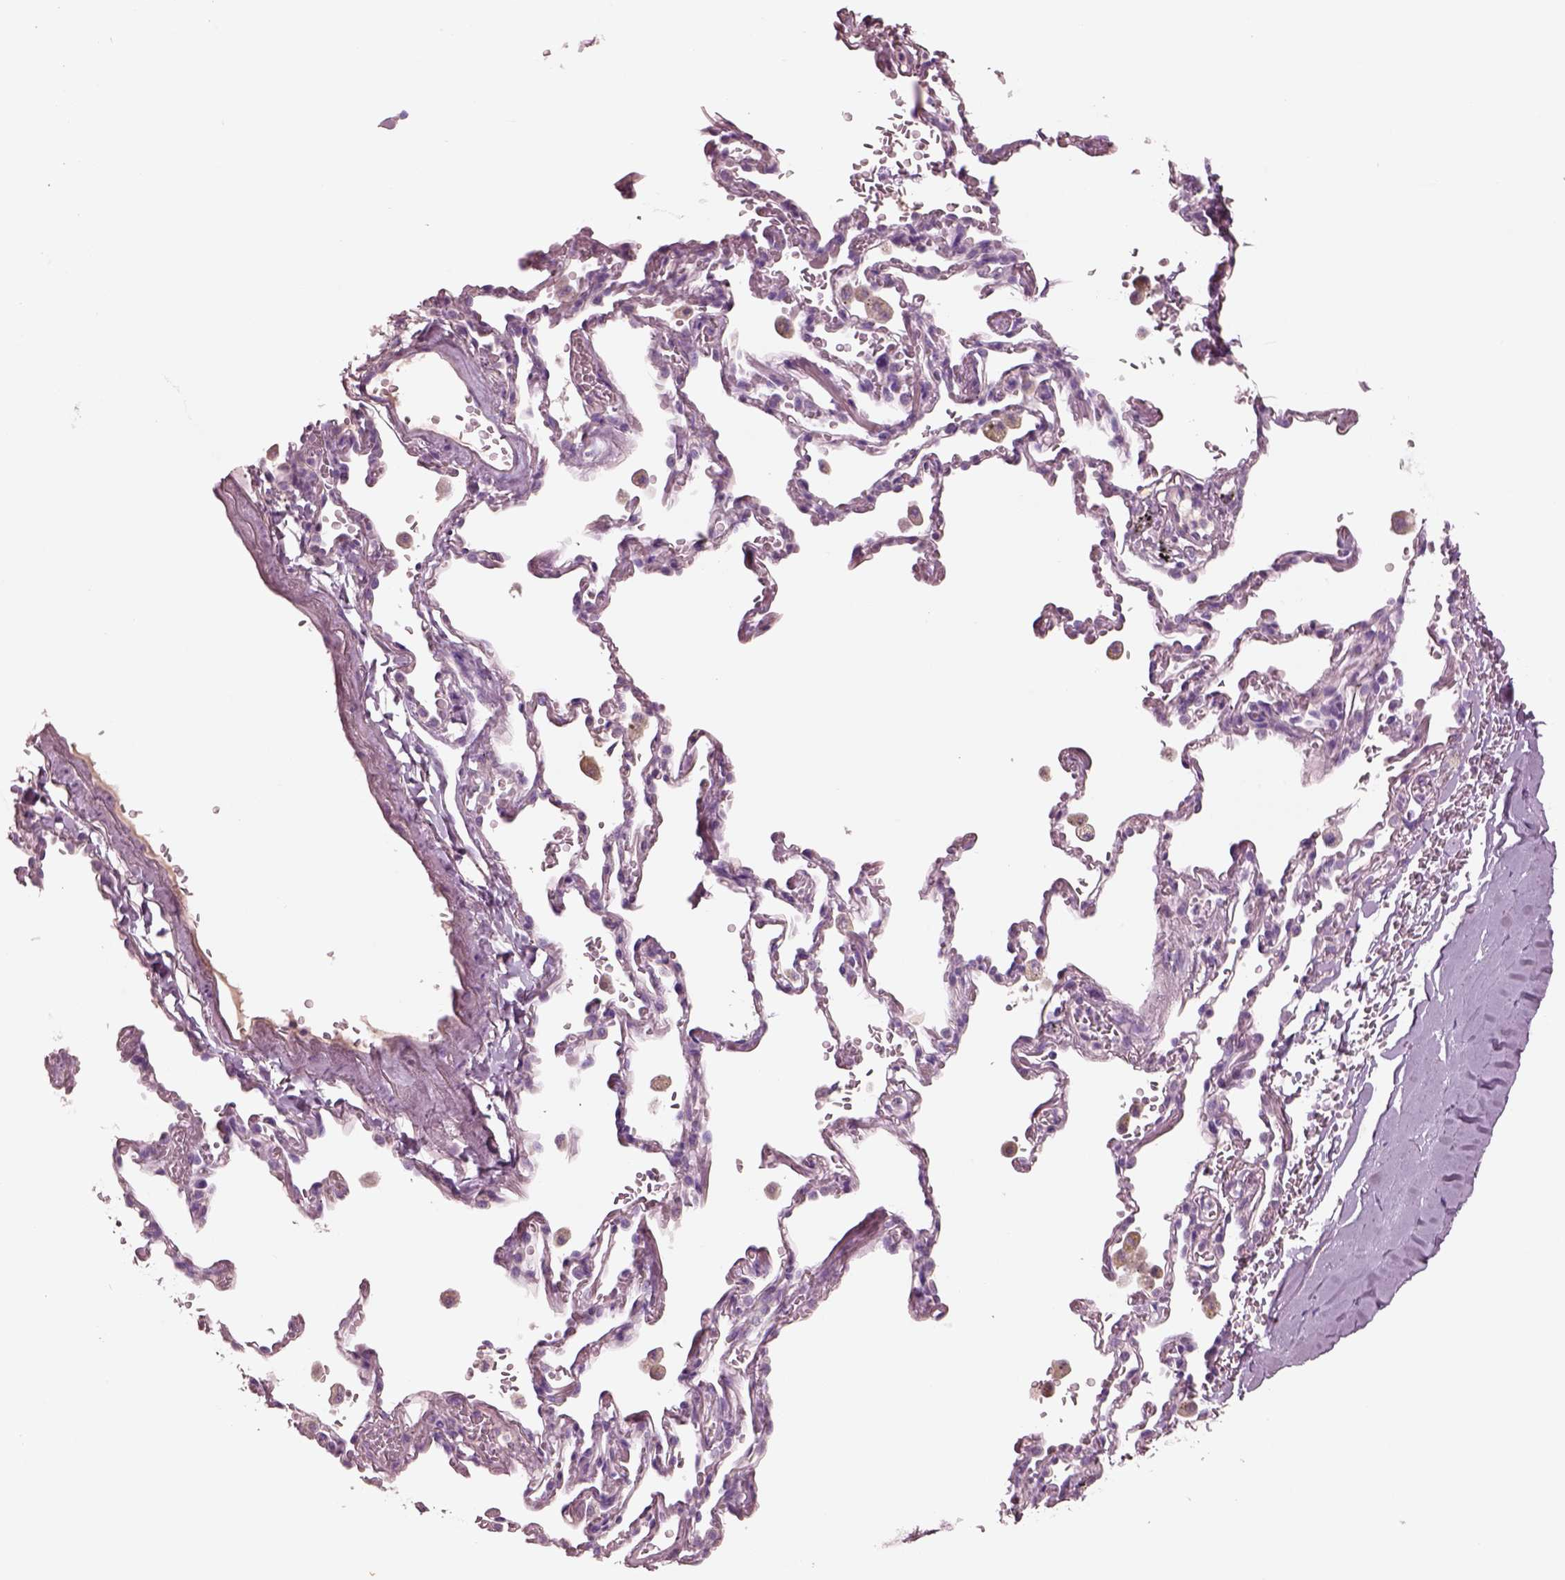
{"staining": {"intensity": "negative", "quantity": "none", "location": "none"}, "tissue": "adipose tissue", "cell_type": "Adipocytes", "image_type": "normal", "snomed": [{"axis": "morphology", "description": "Normal tissue, NOS"}, {"axis": "topography", "description": "Cartilage tissue"}, {"axis": "topography", "description": "Bronchus"}, {"axis": "topography", "description": "Peripheral nerve tissue"}], "caption": "Adipose tissue was stained to show a protein in brown. There is no significant positivity in adipocytes. (Immunohistochemistry (ihc), brightfield microscopy, high magnification).", "gene": "IGLL1", "patient": {"sex": "male", "age": 67}}